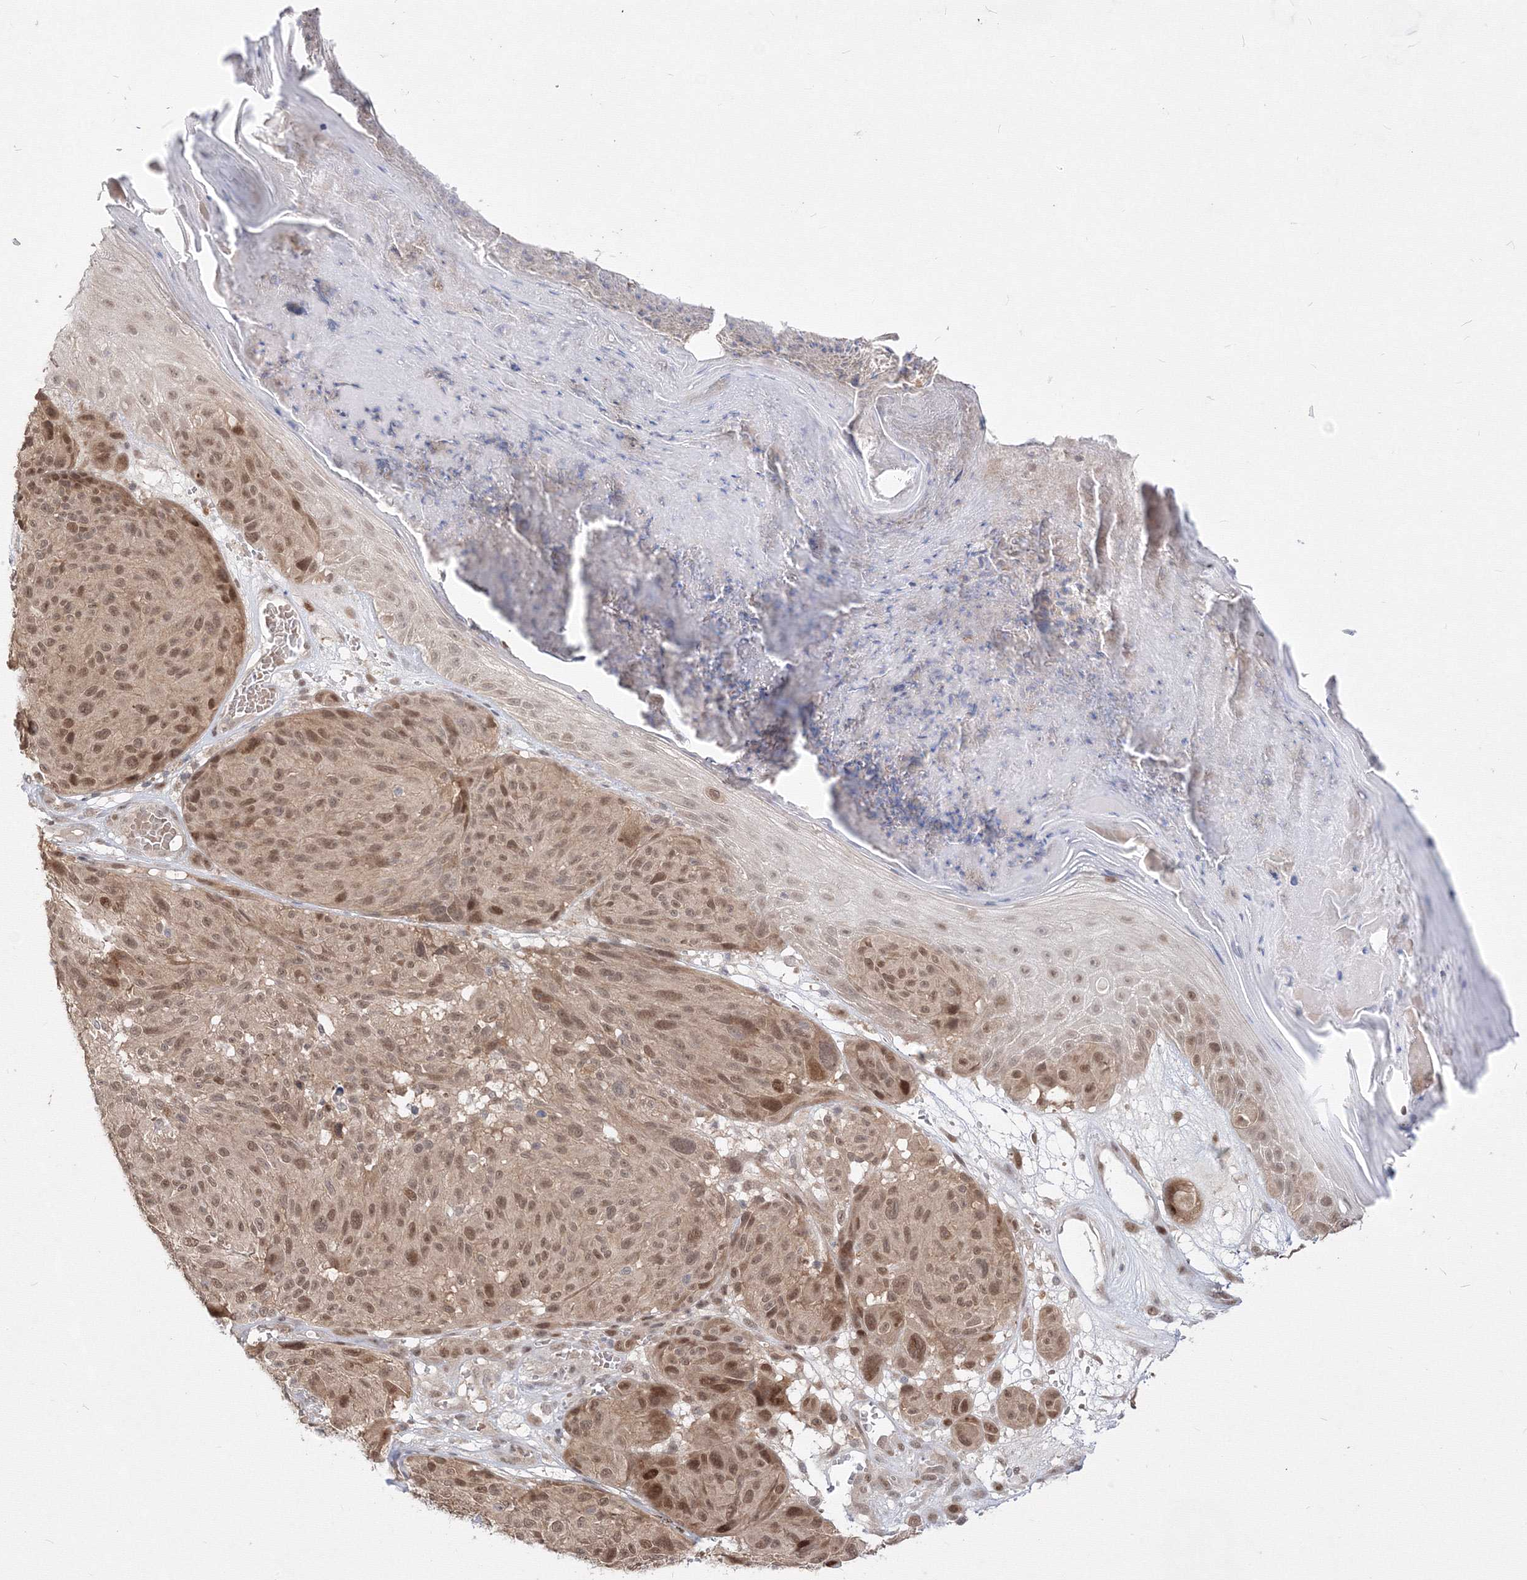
{"staining": {"intensity": "moderate", "quantity": ">75%", "location": "nuclear"}, "tissue": "melanoma", "cell_type": "Tumor cells", "image_type": "cancer", "snomed": [{"axis": "morphology", "description": "Malignant melanoma, NOS"}, {"axis": "topography", "description": "Skin"}], "caption": "Protein expression analysis of melanoma demonstrates moderate nuclear staining in about >75% of tumor cells.", "gene": "COPS4", "patient": {"sex": "male", "age": 83}}